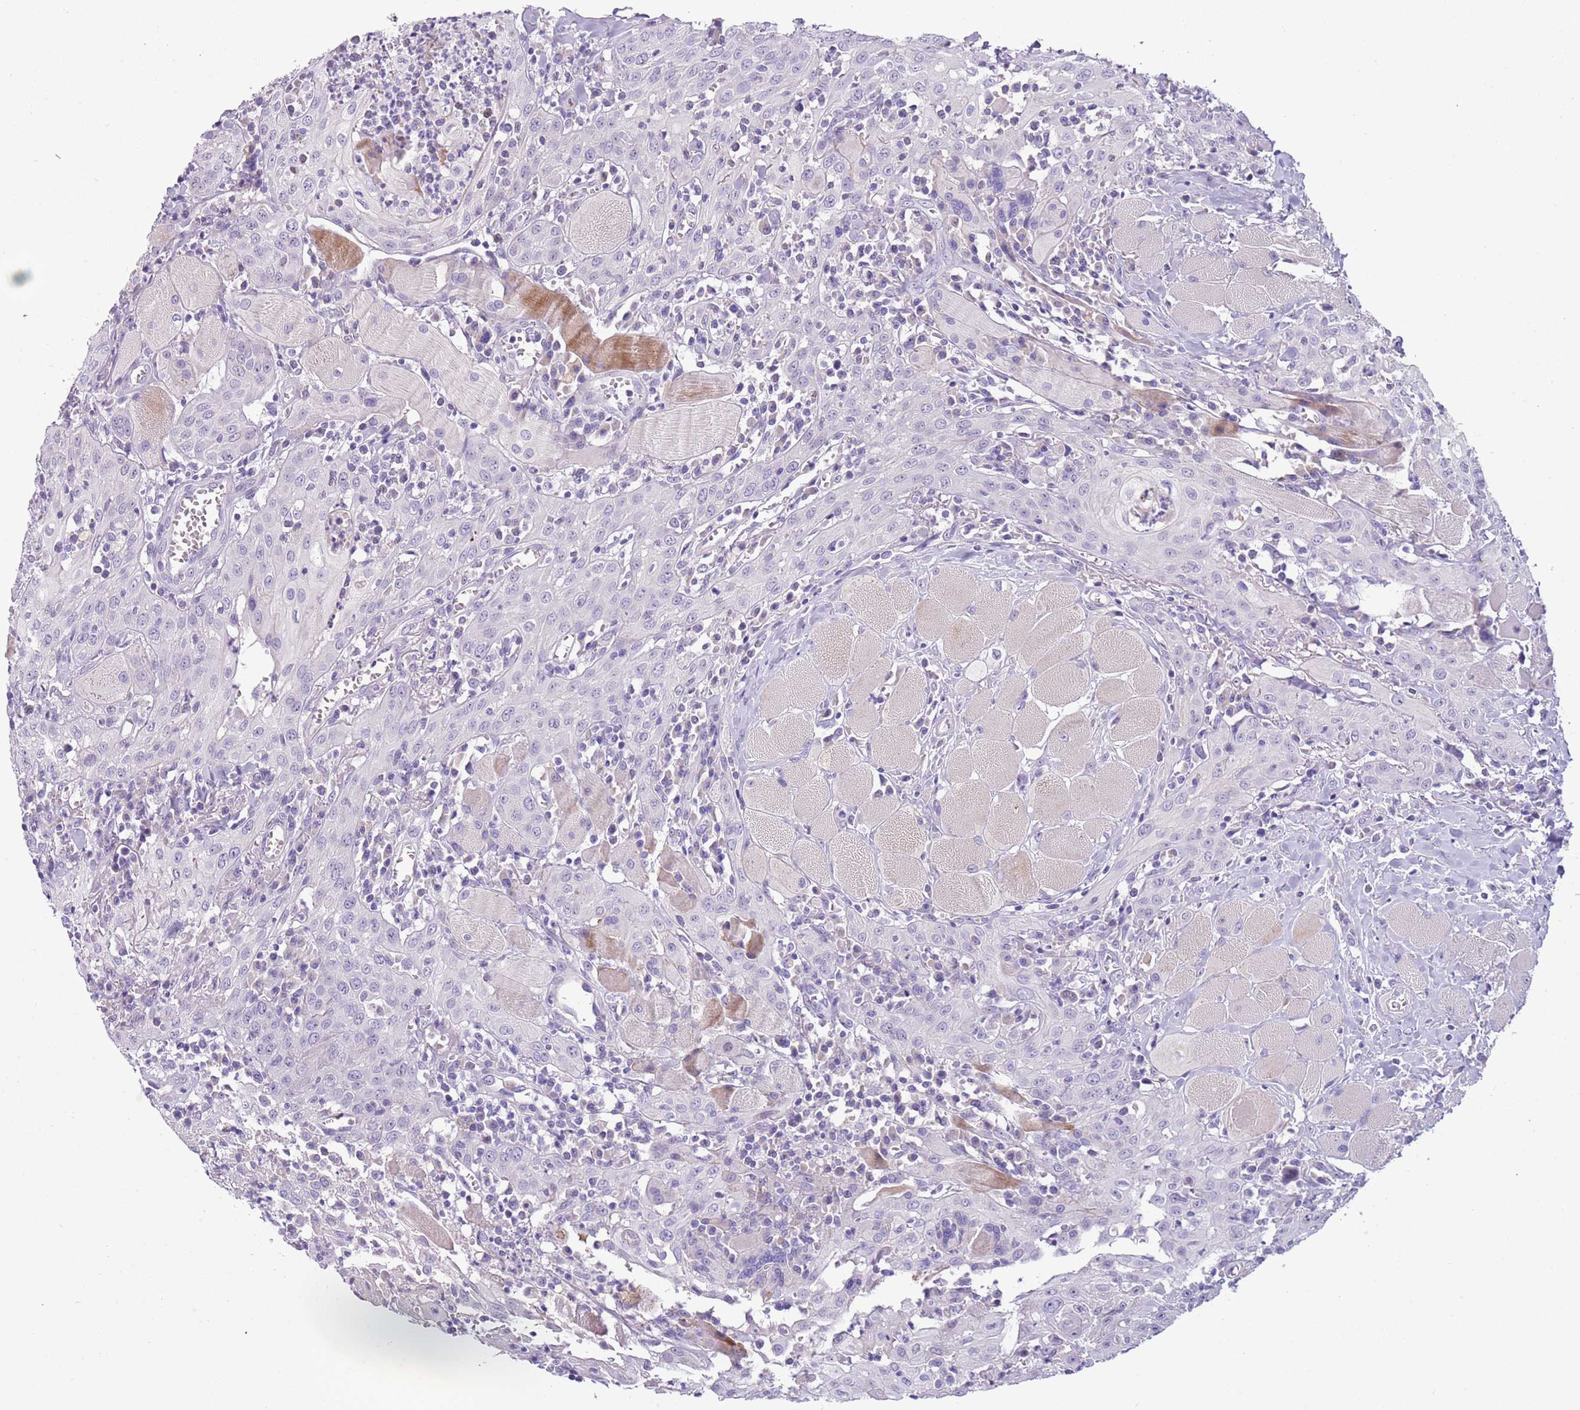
{"staining": {"intensity": "negative", "quantity": "none", "location": "none"}, "tissue": "head and neck cancer", "cell_type": "Tumor cells", "image_type": "cancer", "snomed": [{"axis": "morphology", "description": "Squamous cell carcinoma, NOS"}, {"axis": "topography", "description": "Oral tissue"}, {"axis": "topography", "description": "Head-Neck"}], "caption": "Human head and neck cancer (squamous cell carcinoma) stained for a protein using immunohistochemistry reveals no expression in tumor cells.", "gene": "NBPF6", "patient": {"sex": "female", "age": 70}}